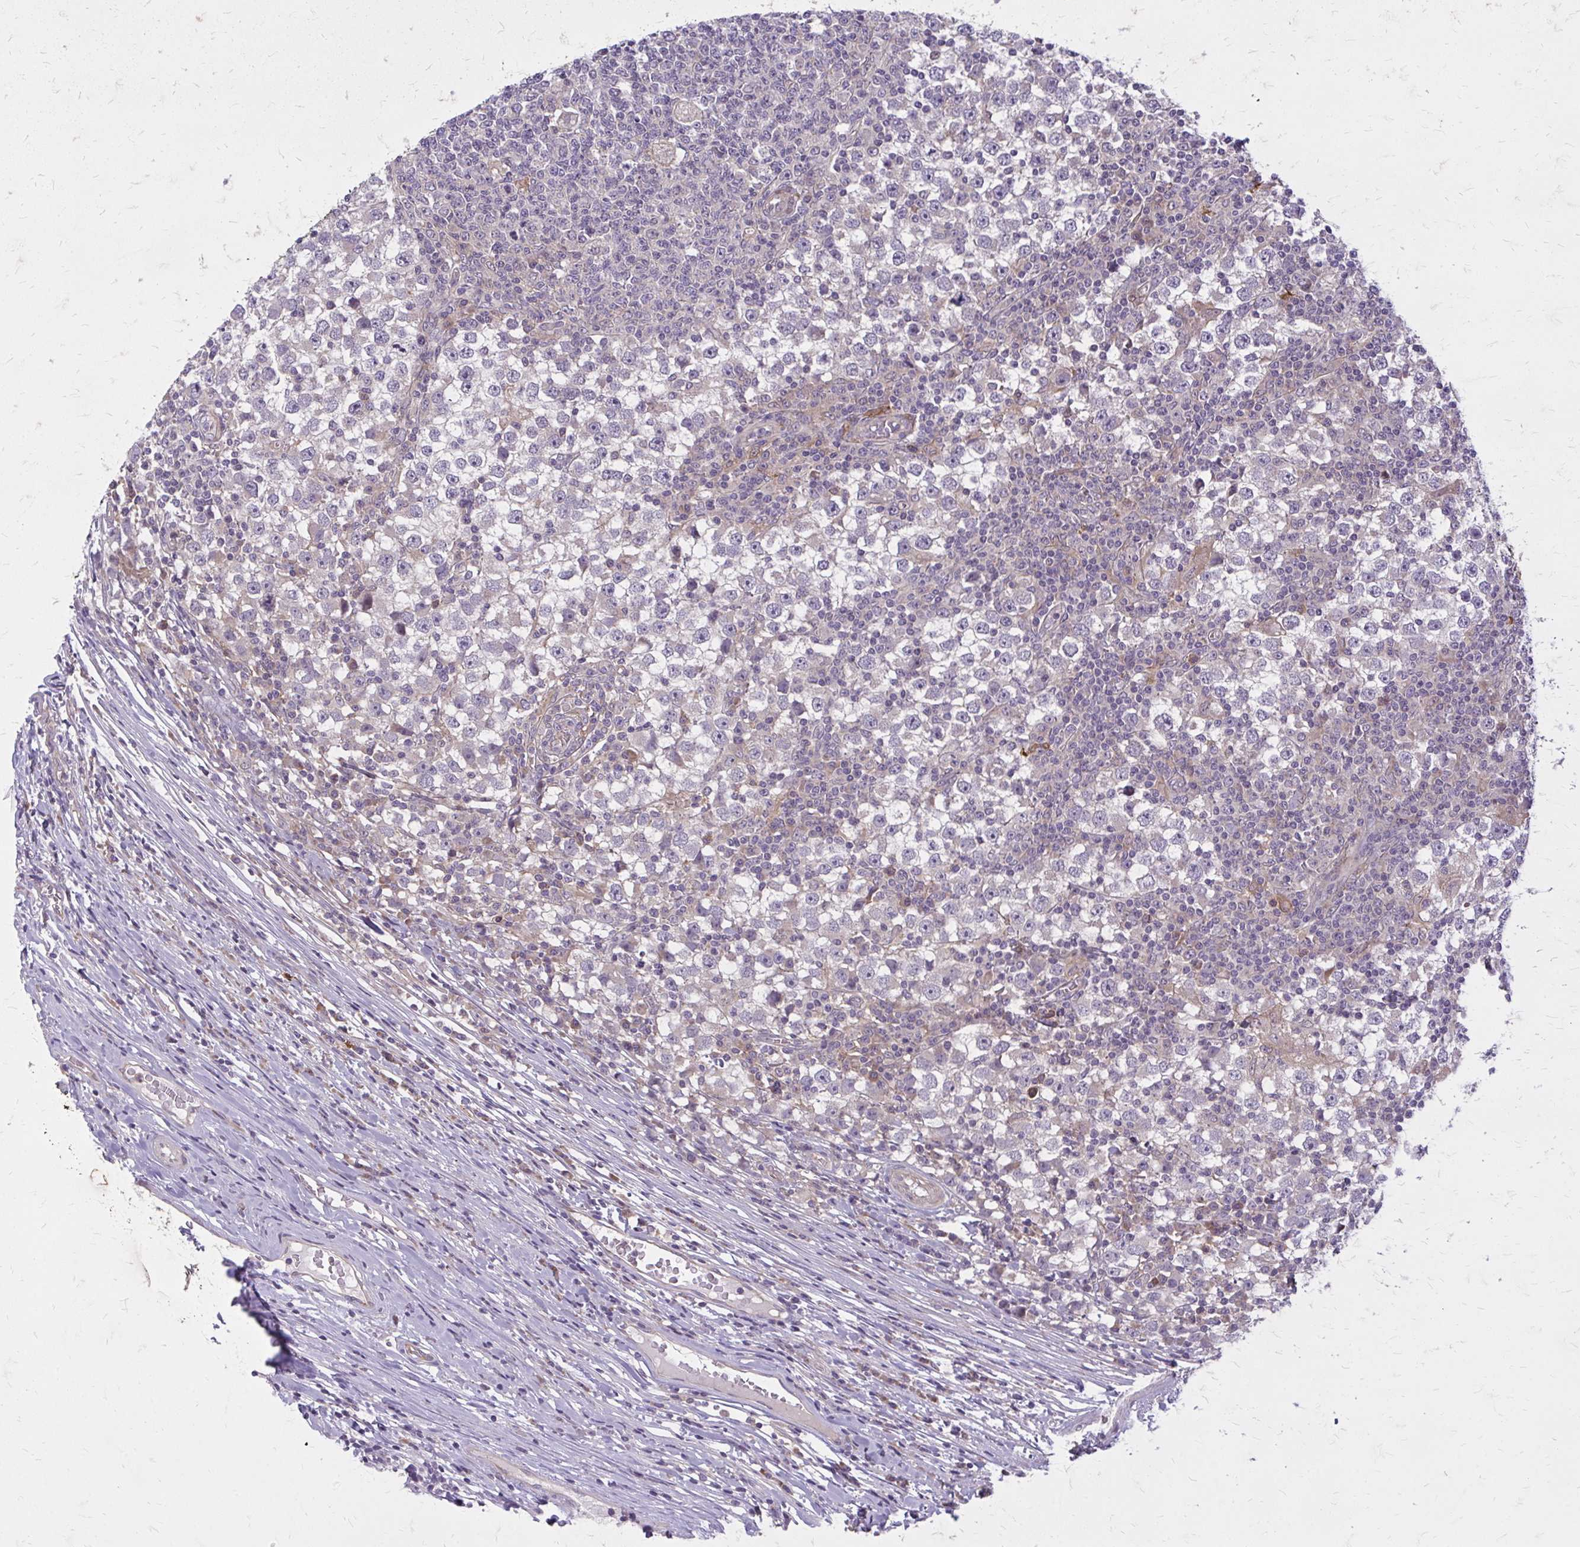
{"staining": {"intensity": "negative", "quantity": "none", "location": "none"}, "tissue": "testis cancer", "cell_type": "Tumor cells", "image_type": "cancer", "snomed": [{"axis": "morphology", "description": "Seminoma, NOS"}, {"axis": "topography", "description": "Testis"}], "caption": "Immunohistochemistry micrograph of neoplastic tissue: seminoma (testis) stained with DAB (3,3'-diaminobenzidine) exhibits no significant protein expression in tumor cells.", "gene": "OXNAD1", "patient": {"sex": "male", "age": 65}}